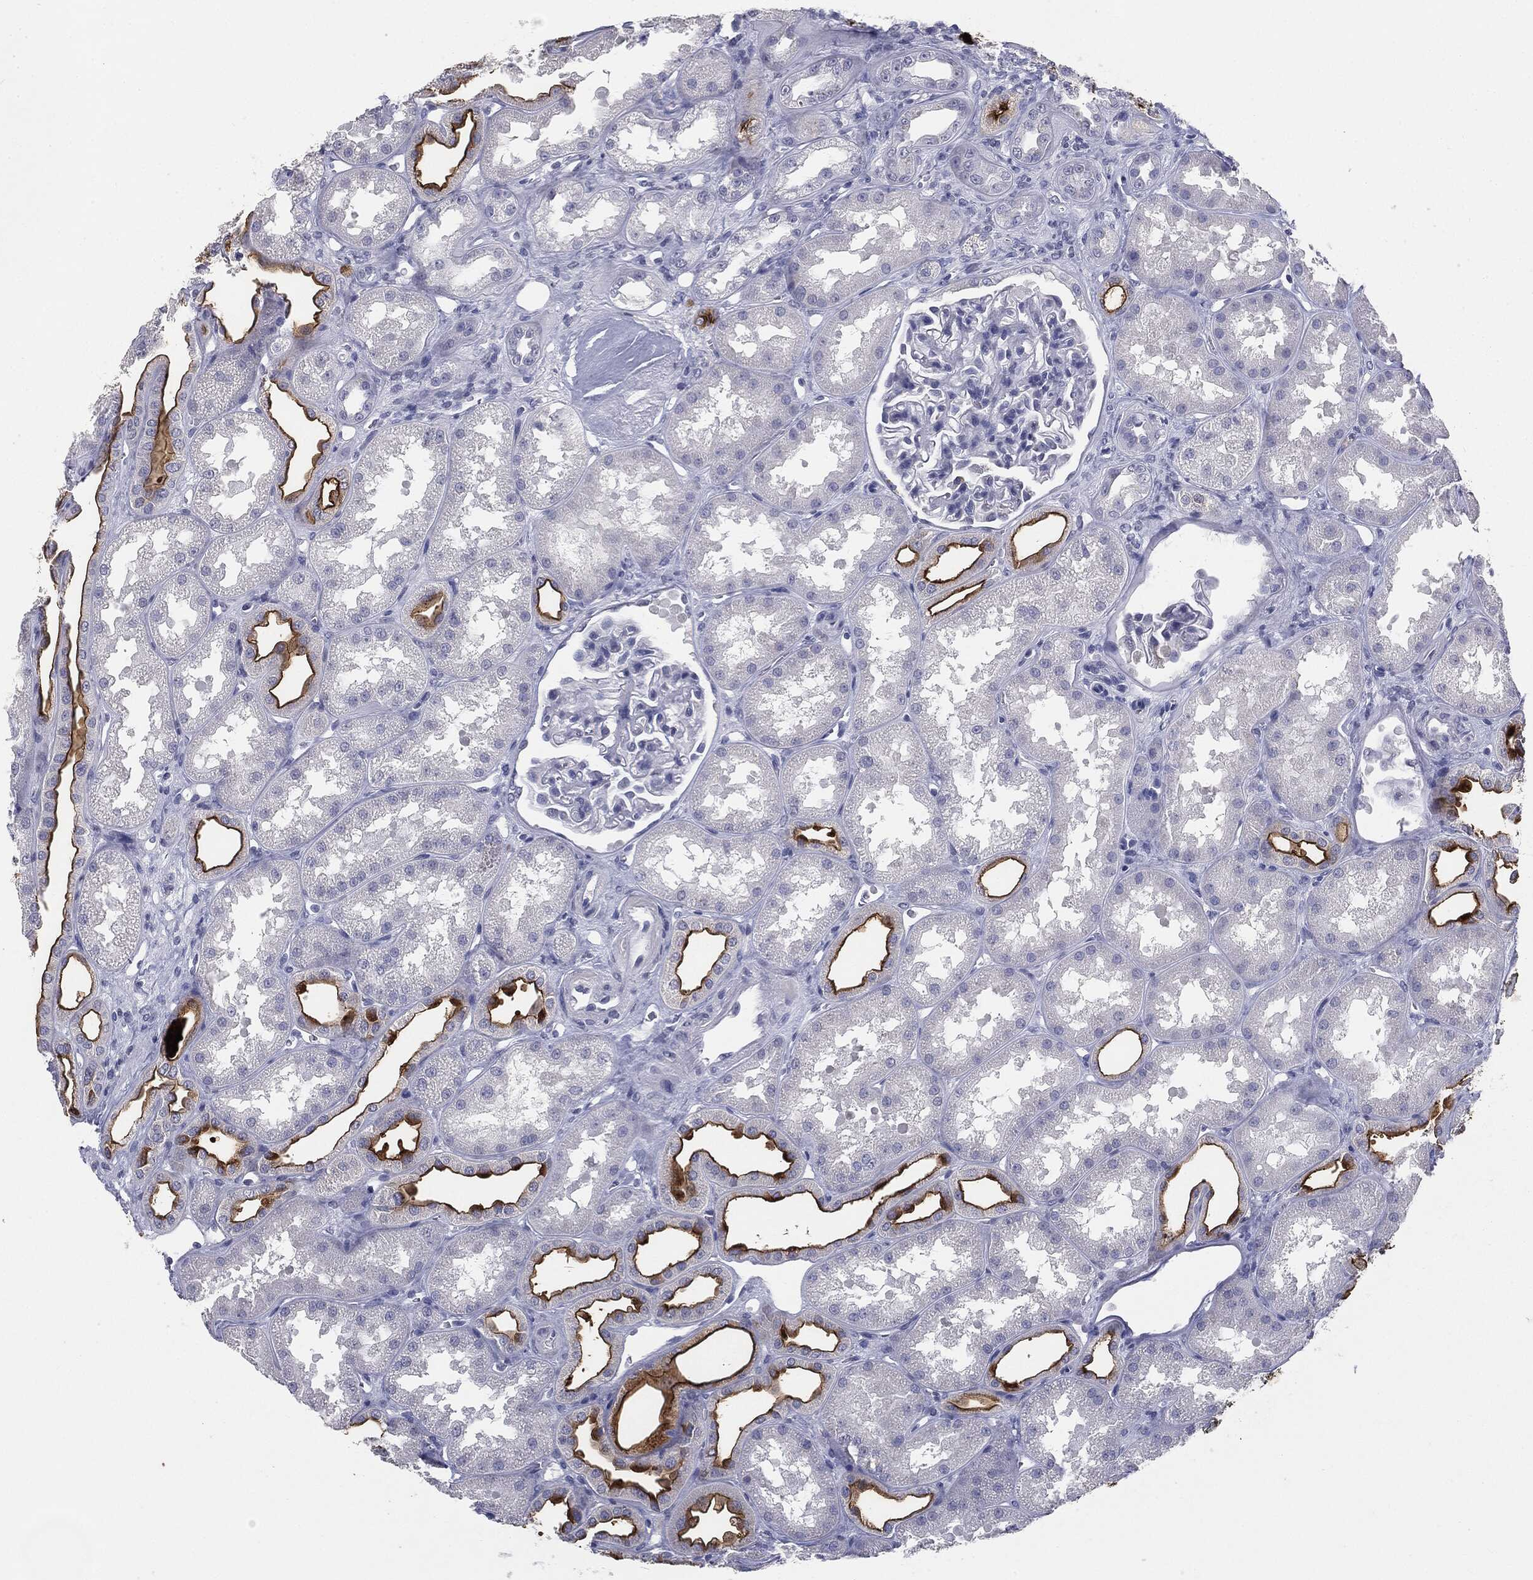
{"staining": {"intensity": "negative", "quantity": "none", "location": "none"}, "tissue": "kidney", "cell_type": "Cells in glomeruli", "image_type": "normal", "snomed": [{"axis": "morphology", "description": "Normal tissue, NOS"}, {"axis": "topography", "description": "Kidney"}], "caption": "An immunohistochemistry (IHC) image of unremarkable kidney is shown. There is no staining in cells in glomeruli of kidney. Brightfield microscopy of immunohistochemistry (IHC) stained with DAB (brown) and hematoxylin (blue), captured at high magnification.", "gene": "MUC1", "patient": {"sex": "male", "age": 61}}